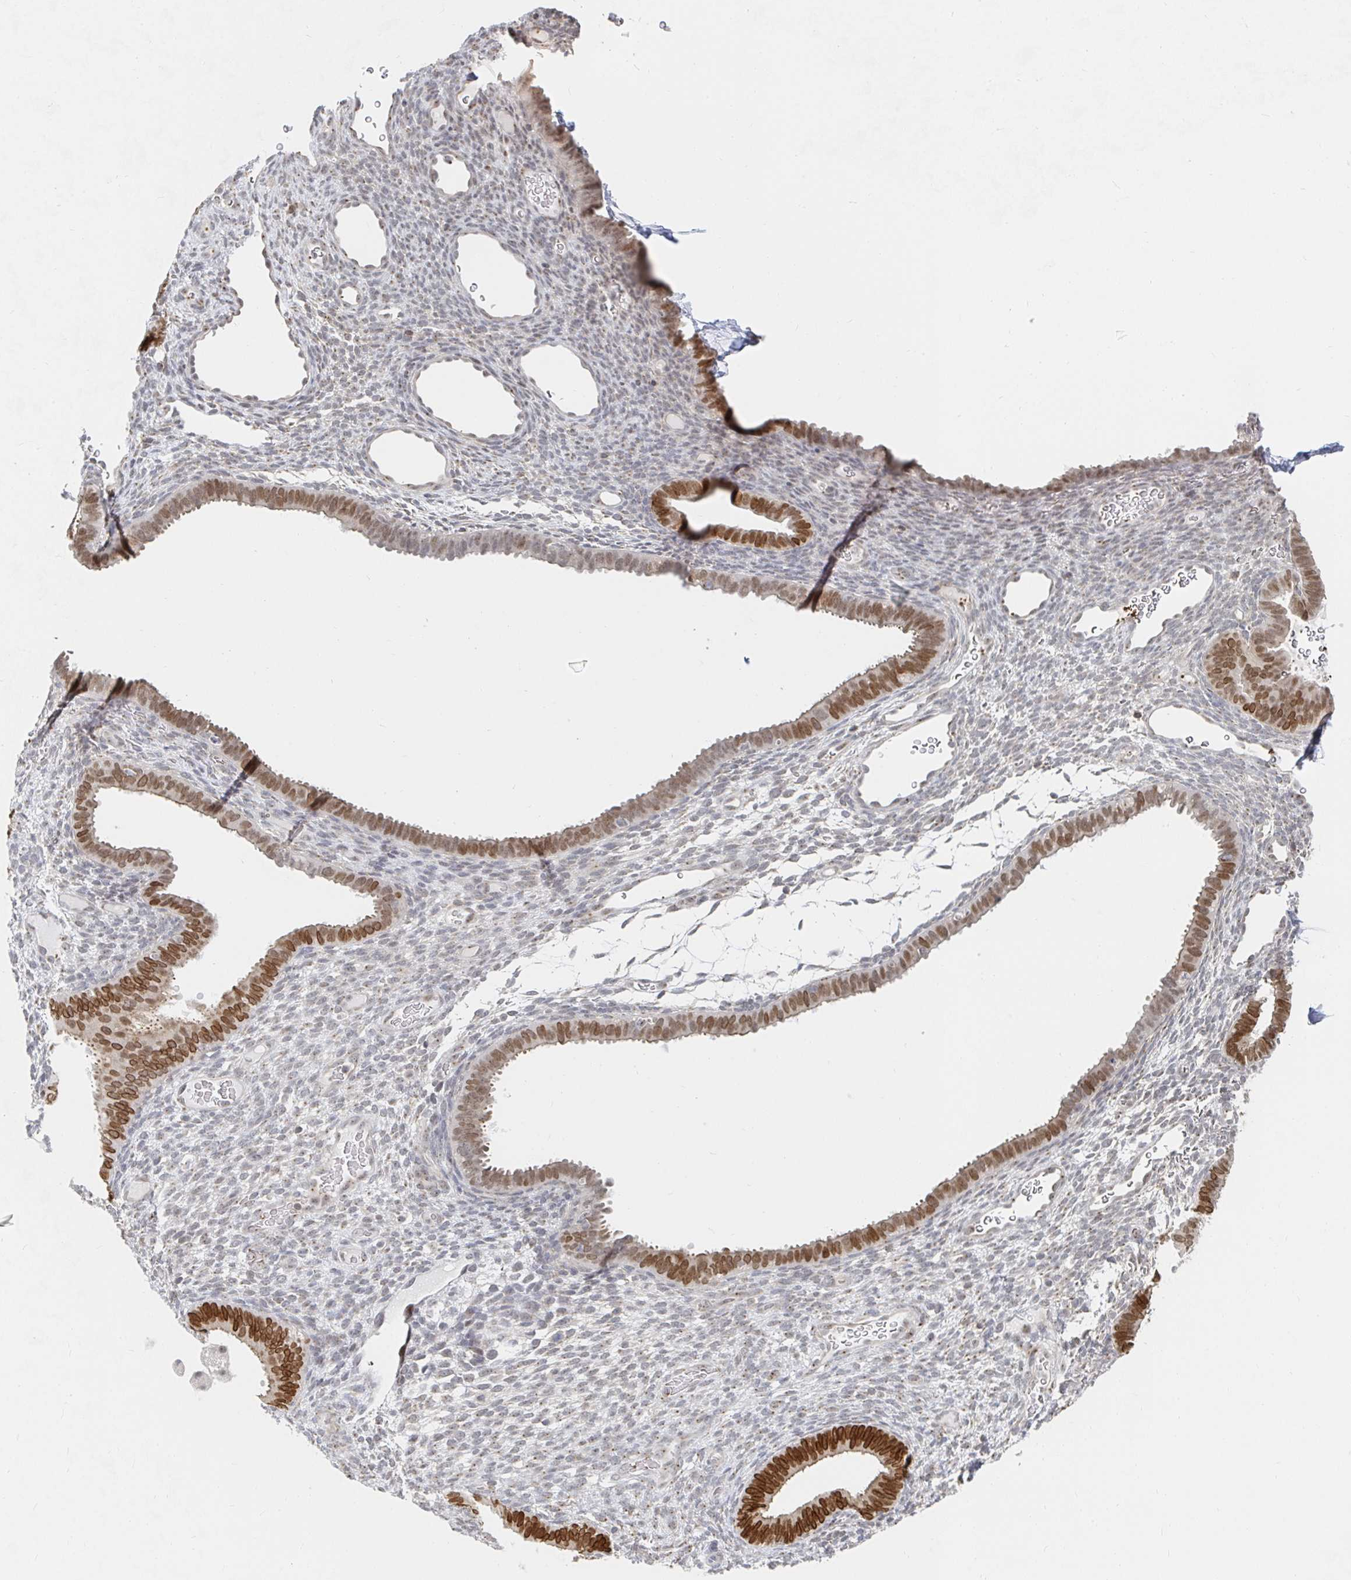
{"staining": {"intensity": "weak", "quantity": "25%-75%", "location": "cytoplasmic/membranous,nuclear"}, "tissue": "endometrium", "cell_type": "Cells in endometrial stroma", "image_type": "normal", "snomed": [{"axis": "morphology", "description": "Normal tissue, NOS"}, {"axis": "topography", "description": "Endometrium"}], "caption": "Protein staining of benign endometrium shows weak cytoplasmic/membranous,nuclear expression in about 25%-75% of cells in endometrial stroma.", "gene": "CHD2", "patient": {"sex": "female", "age": 34}}